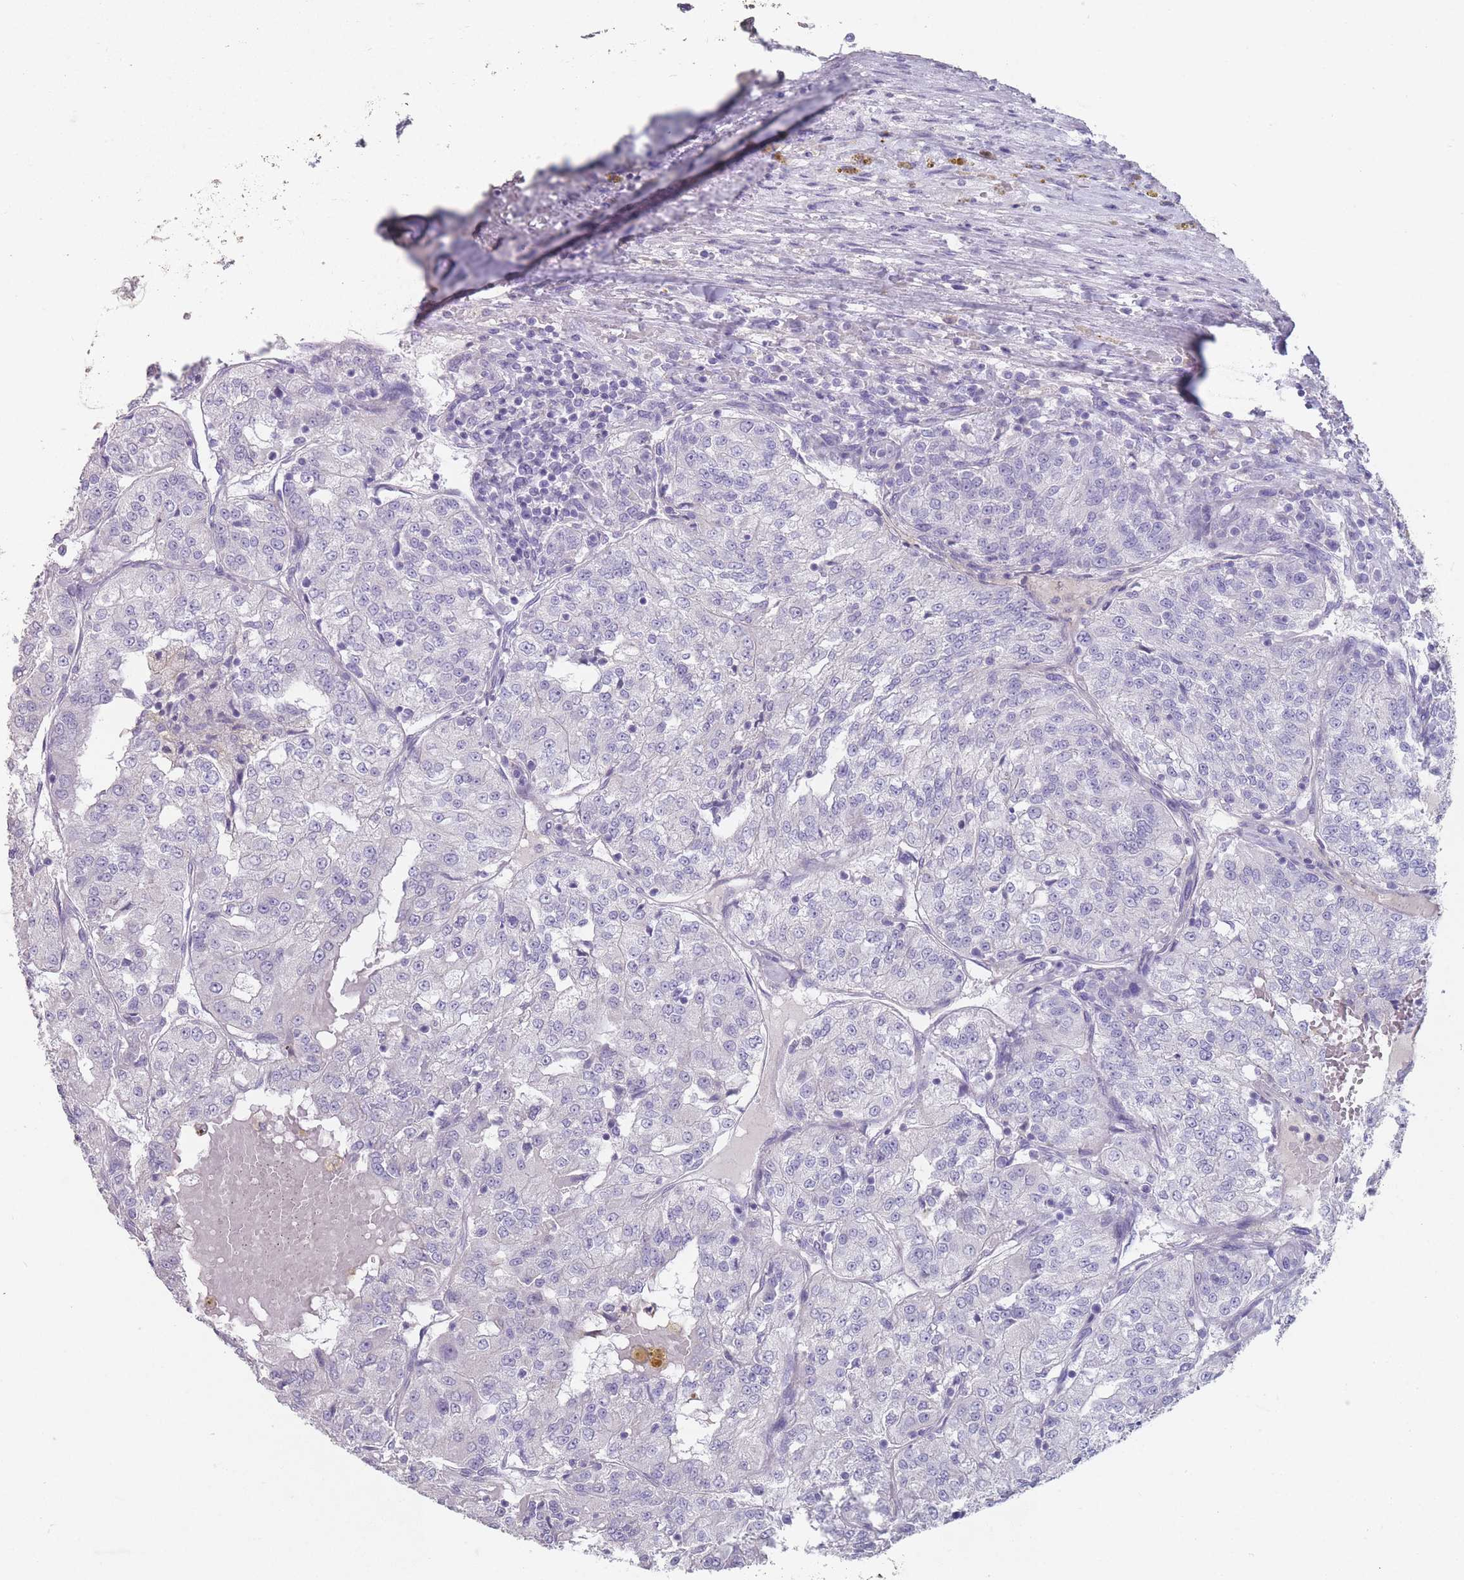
{"staining": {"intensity": "negative", "quantity": "none", "location": "none"}, "tissue": "renal cancer", "cell_type": "Tumor cells", "image_type": "cancer", "snomed": [{"axis": "morphology", "description": "Adenocarcinoma, NOS"}, {"axis": "topography", "description": "Kidney"}], "caption": "This micrograph is of renal adenocarcinoma stained with IHC to label a protein in brown with the nuclei are counter-stained blue. There is no positivity in tumor cells.", "gene": "RHBG", "patient": {"sex": "female", "age": 63}}